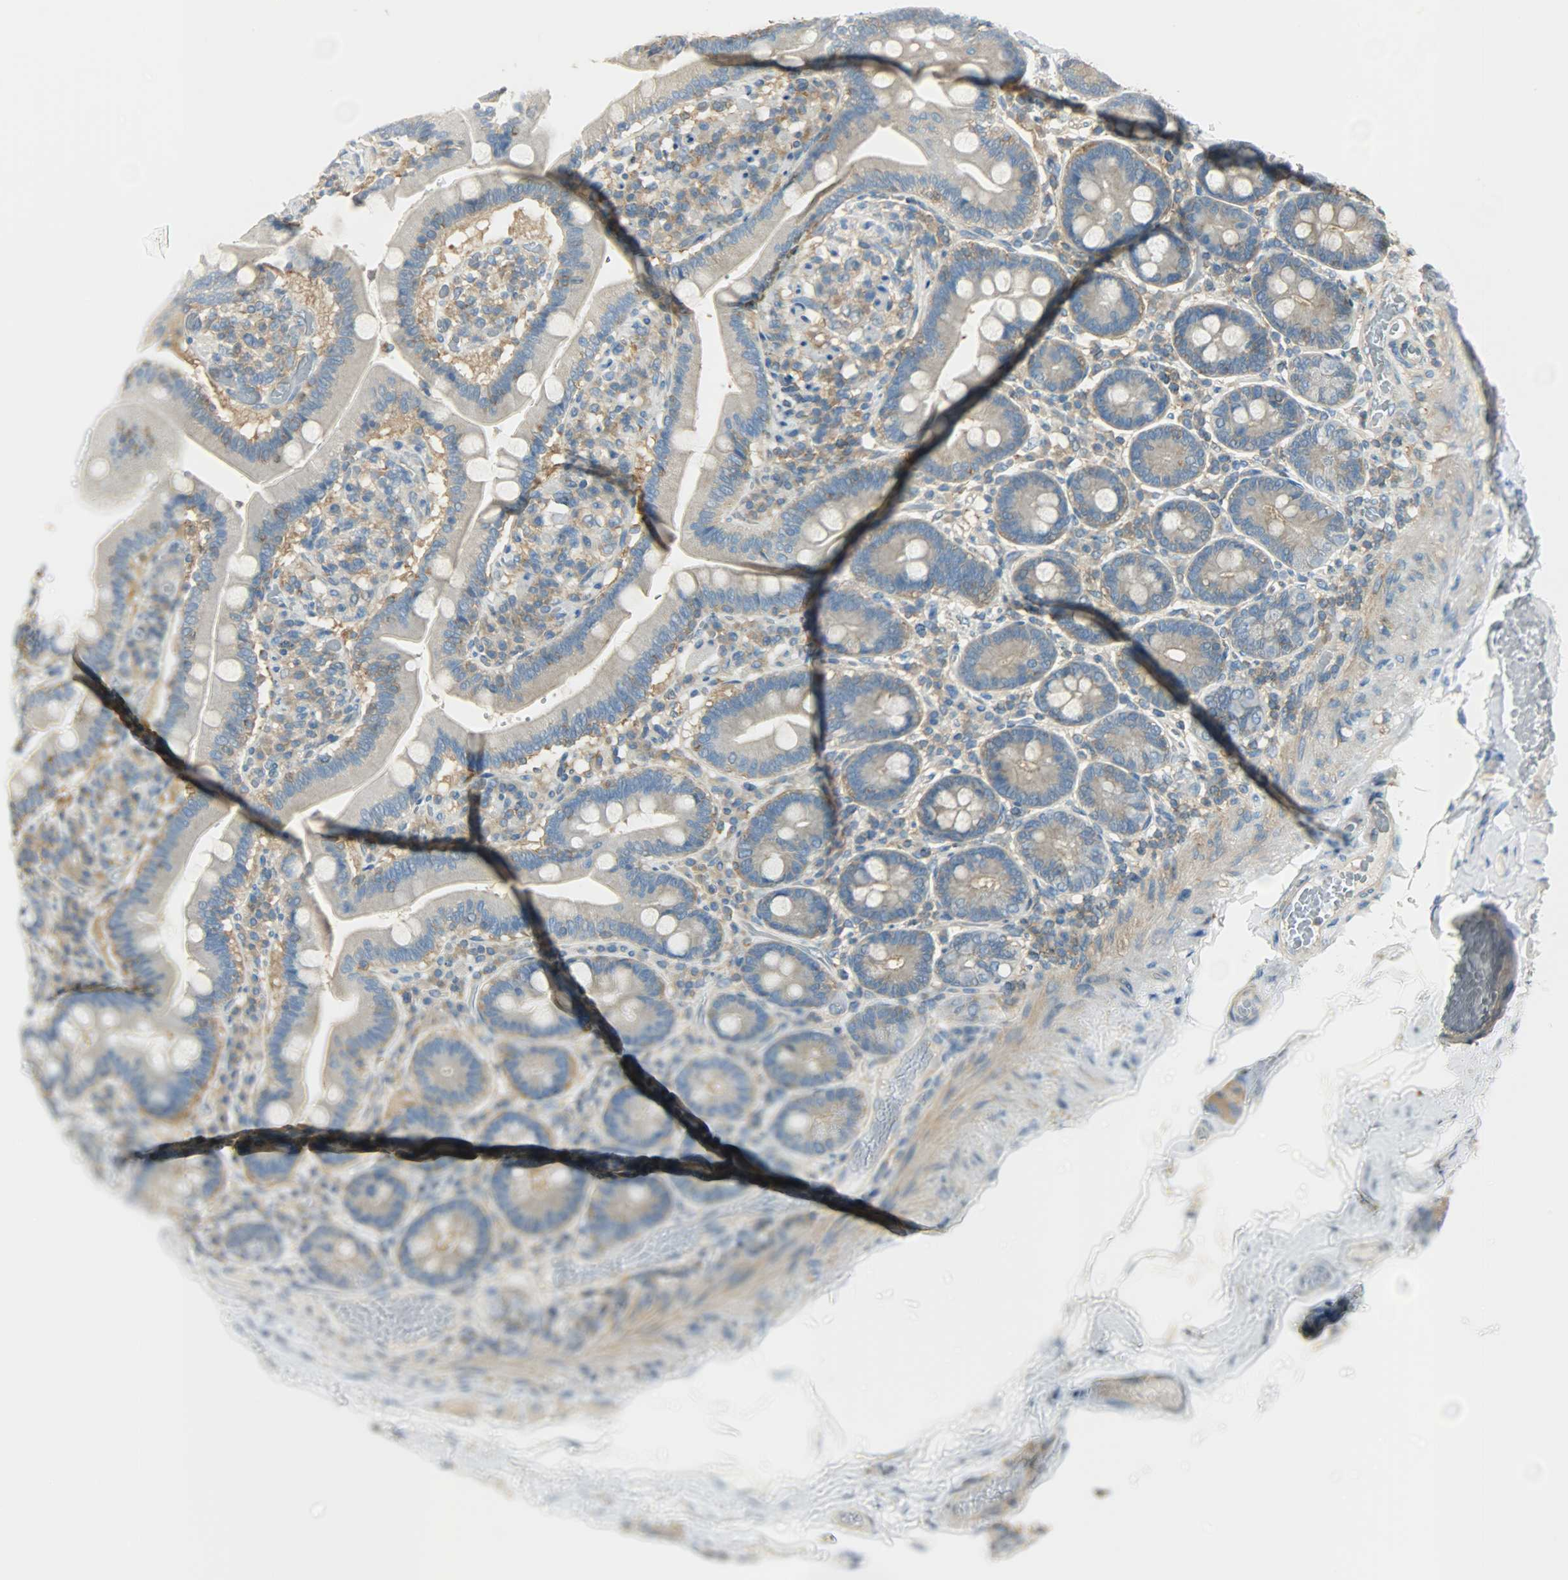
{"staining": {"intensity": "weak", "quantity": "25%-75%", "location": "cytoplasmic/membranous"}, "tissue": "duodenum", "cell_type": "Glandular cells", "image_type": "normal", "snomed": [{"axis": "morphology", "description": "Normal tissue, NOS"}, {"axis": "topography", "description": "Duodenum"}], "caption": "Protein expression analysis of unremarkable human duodenum reveals weak cytoplasmic/membranous expression in about 25%-75% of glandular cells.", "gene": "TSC22D2", "patient": {"sex": "male", "age": 66}}